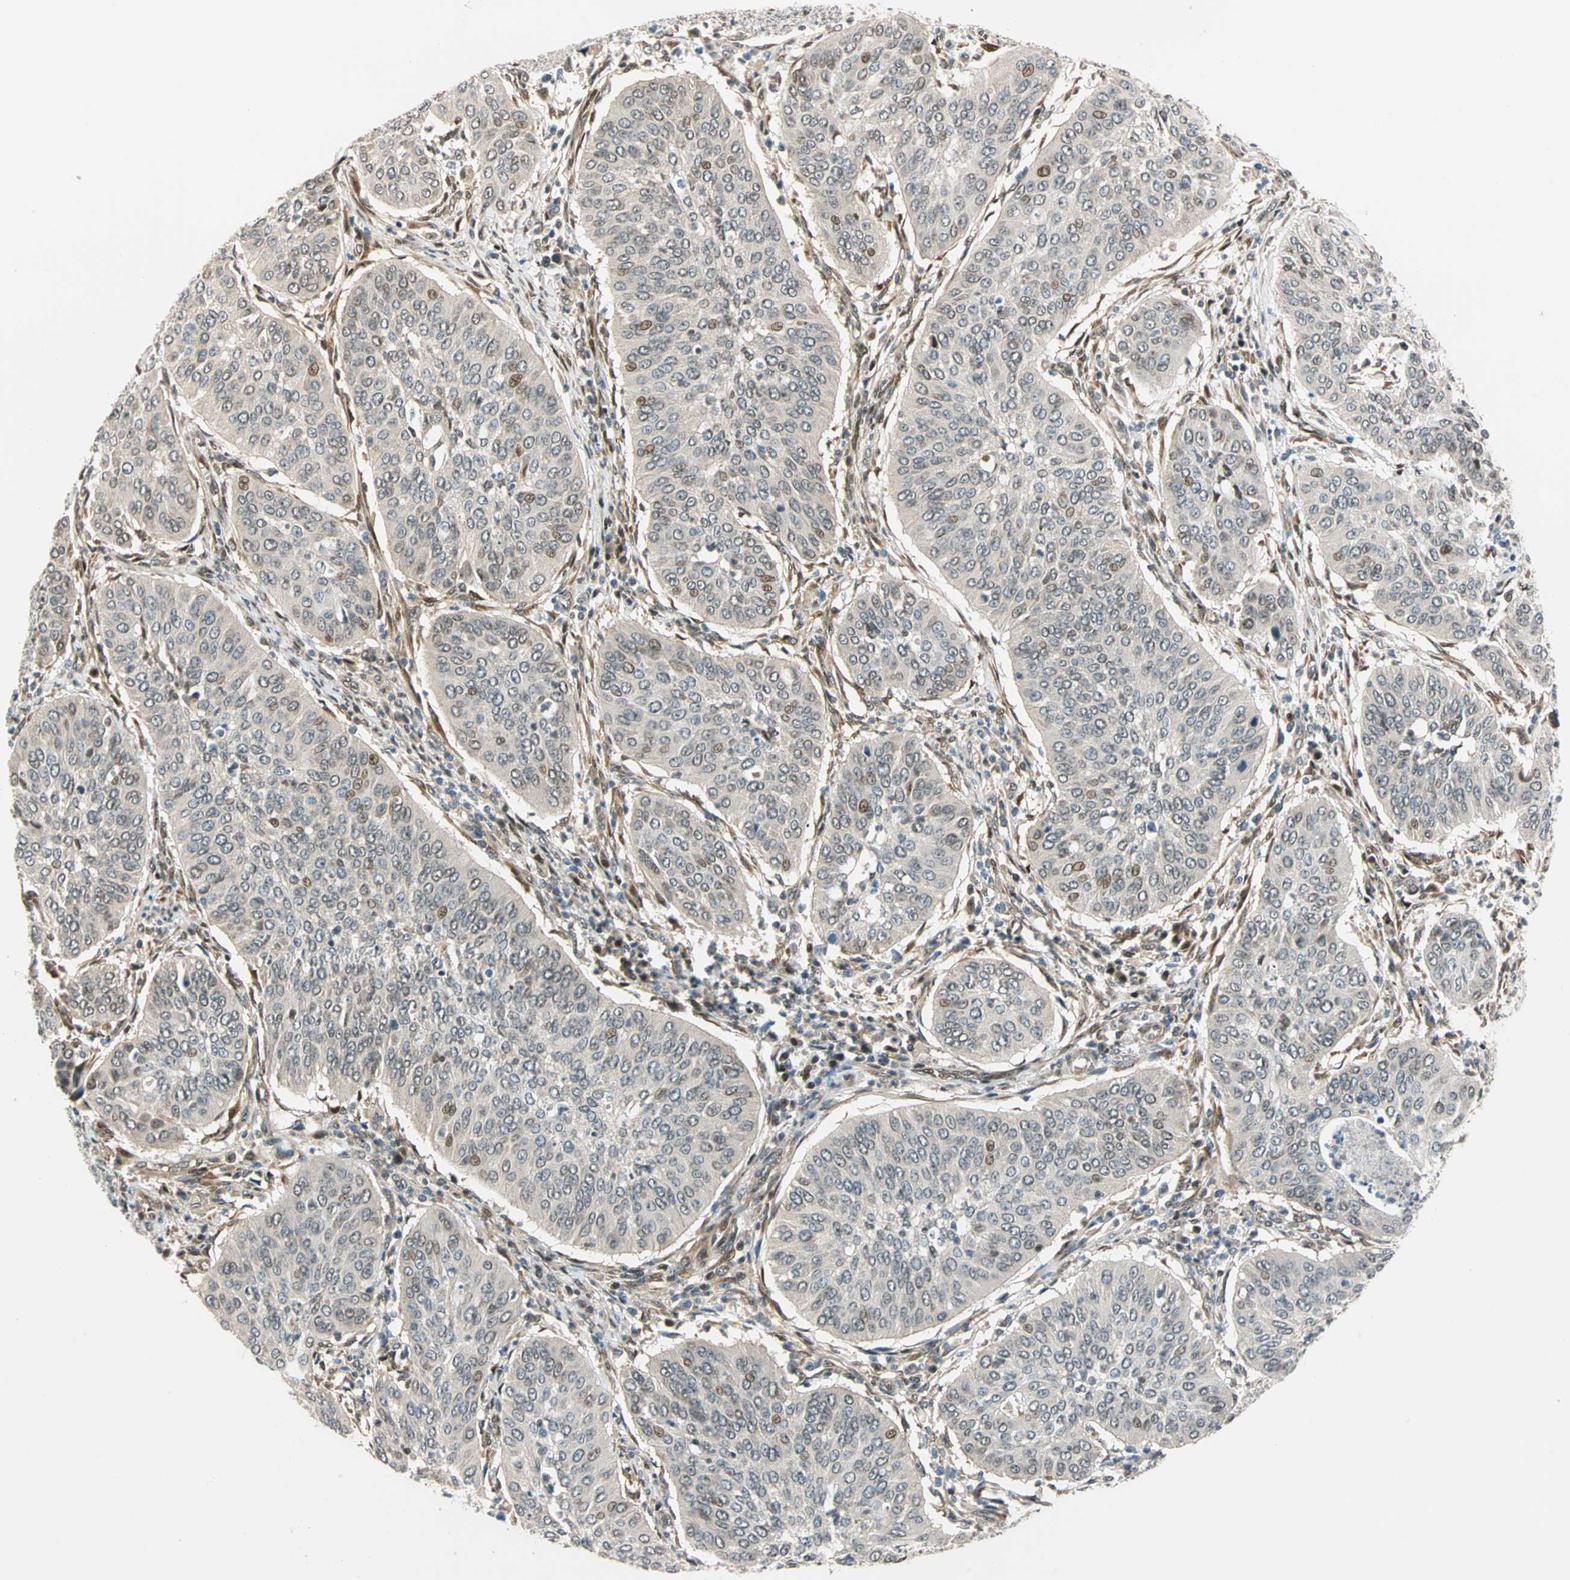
{"staining": {"intensity": "weak", "quantity": "25%-75%", "location": "cytoplasmic/membranous"}, "tissue": "cervical cancer", "cell_type": "Tumor cells", "image_type": "cancer", "snomed": [{"axis": "morphology", "description": "Normal tissue, NOS"}, {"axis": "morphology", "description": "Squamous cell carcinoma, NOS"}, {"axis": "topography", "description": "Cervix"}], "caption": "Protein staining exhibits weak cytoplasmic/membranous expression in approximately 25%-75% of tumor cells in cervical cancer.", "gene": "HECW1", "patient": {"sex": "female", "age": 39}}